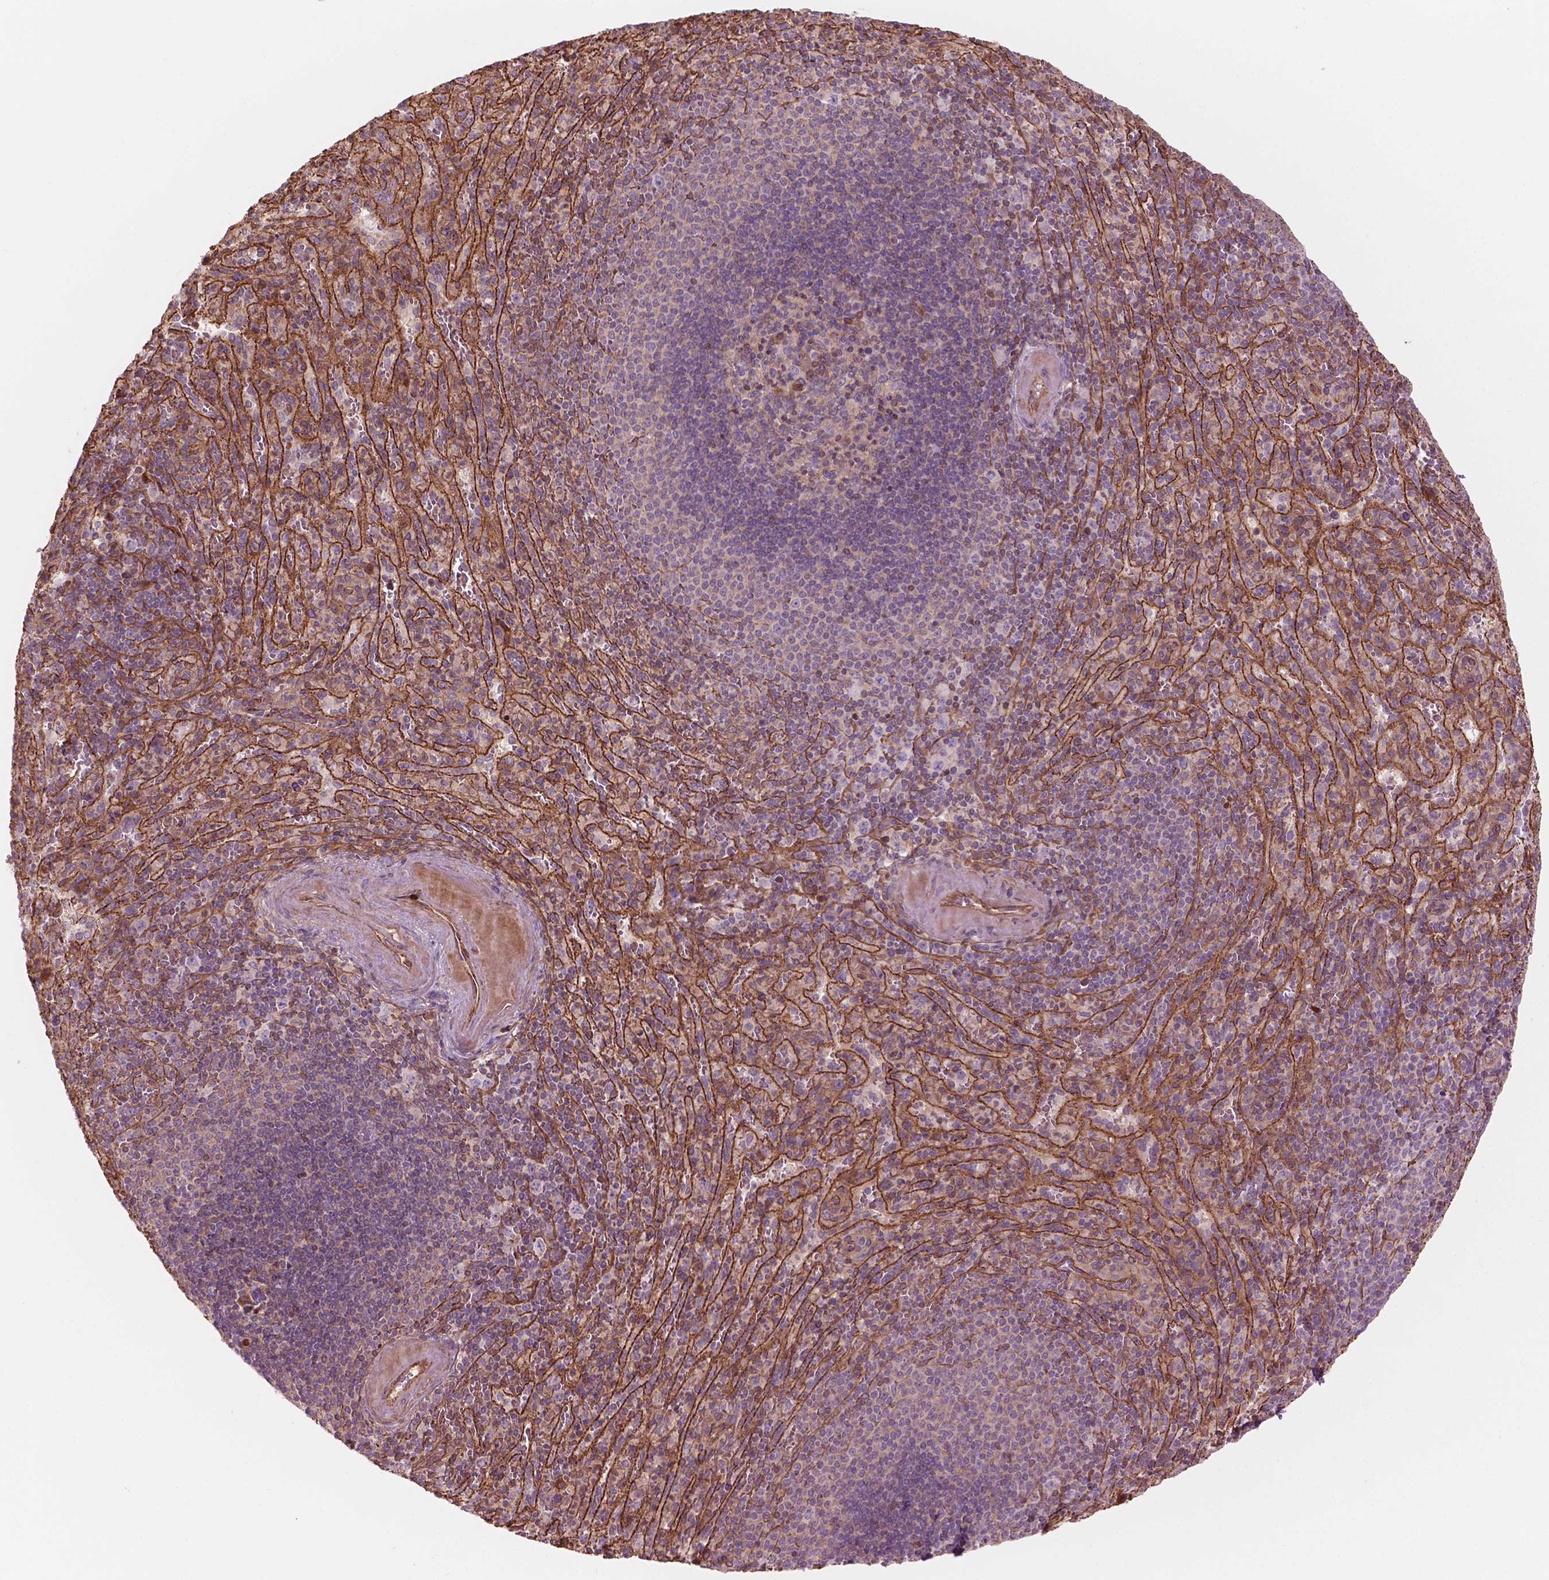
{"staining": {"intensity": "negative", "quantity": "none", "location": "none"}, "tissue": "spleen", "cell_type": "Cells in red pulp", "image_type": "normal", "snomed": [{"axis": "morphology", "description": "Normal tissue, NOS"}, {"axis": "topography", "description": "Spleen"}], "caption": "IHC of benign spleen displays no staining in cells in red pulp.", "gene": "SURF4", "patient": {"sex": "male", "age": 57}}